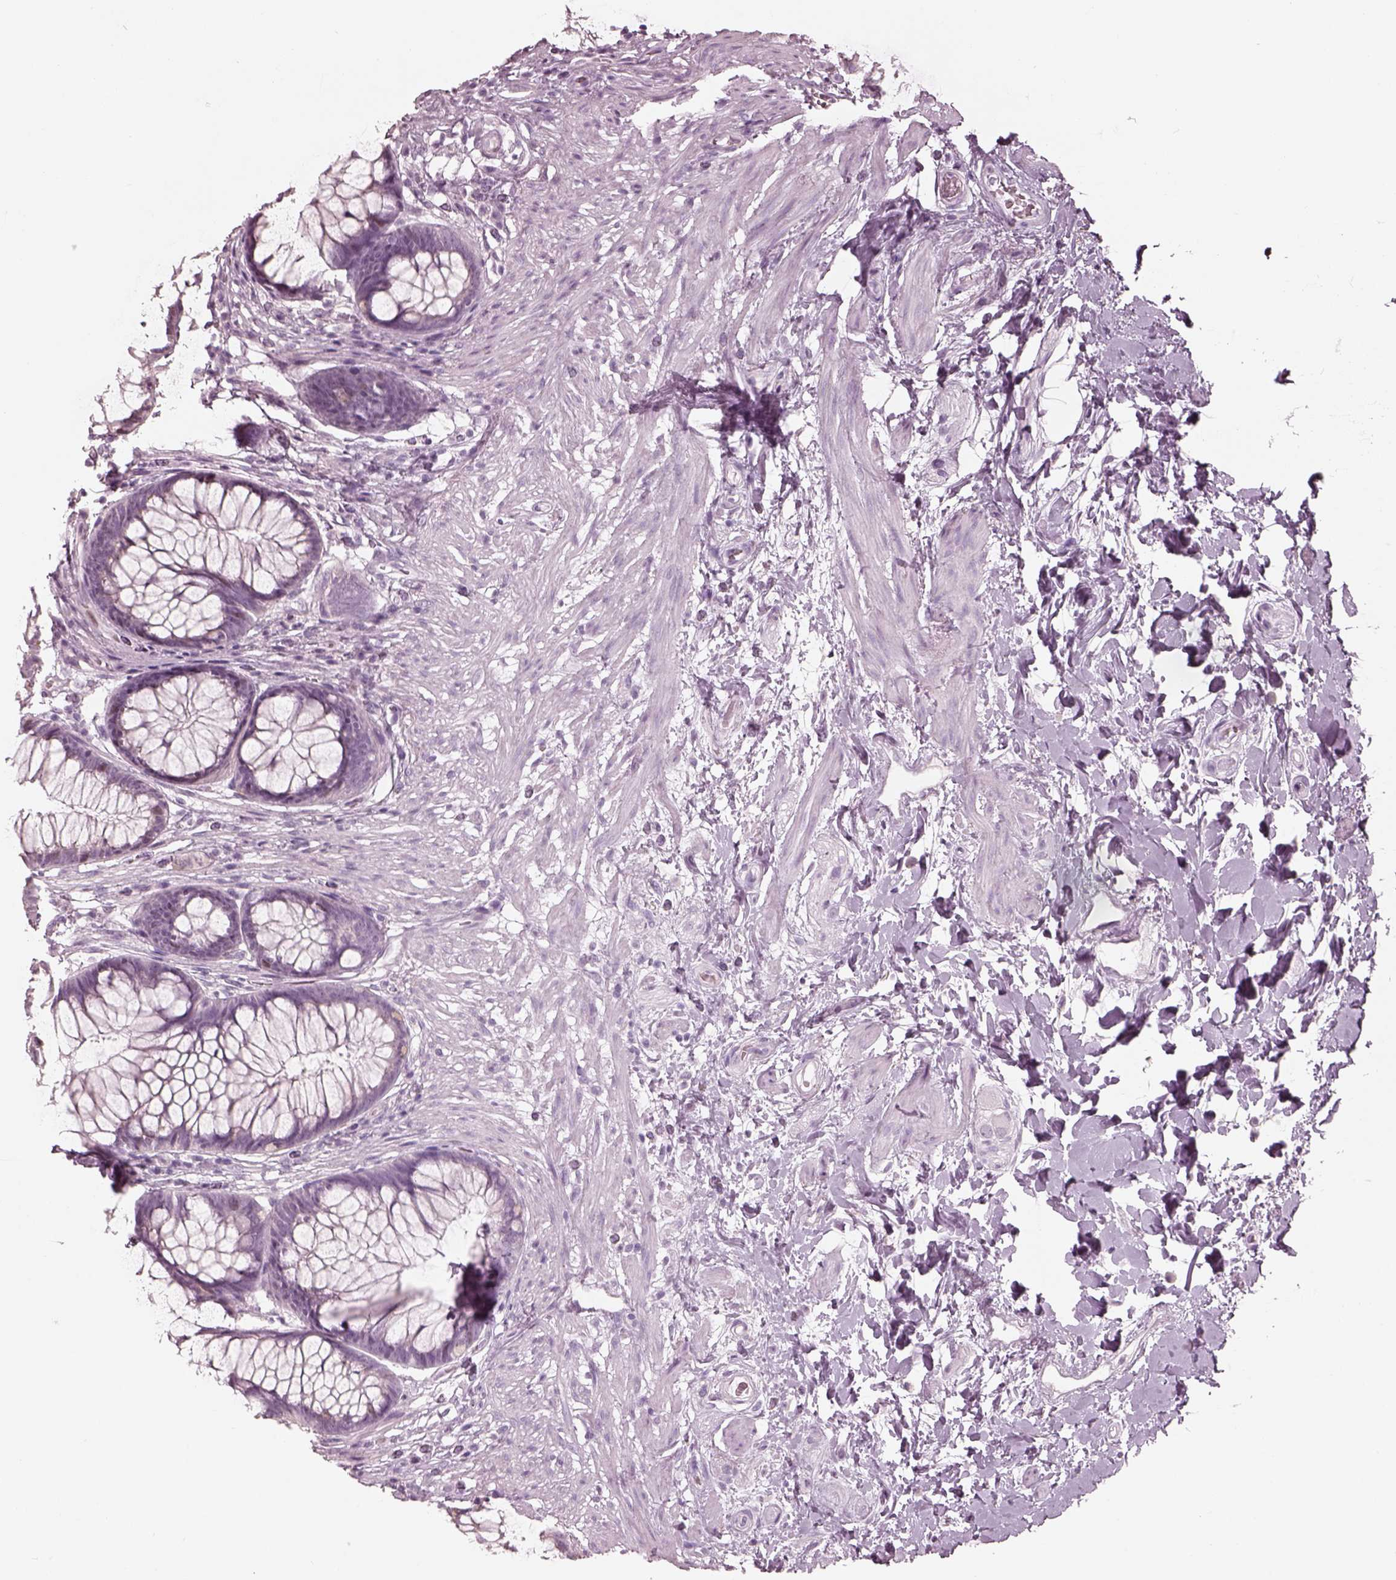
{"staining": {"intensity": "negative", "quantity": "none", "location": "none"}, "tissue": "rectum", "cell_type": "Glandular cells", "image_type": "normal", "snomed": [{"axis": "morphology", "description": "Normal tissue, NOS"}, {"axis": "topography", "description": "Smooth muscle"}, {"axis": "topography", "description": "Rectum"}], "caption": "Immunohistochemistry (IHC) photomicrograph of unremarkable rectum: human rectum stained with DAB (3,3'-diaminobenzidine) reveals no significant protein expression in glandular cells.", "gene": "KRTAP24", "patient": {"sex": "male", "age": 53}}